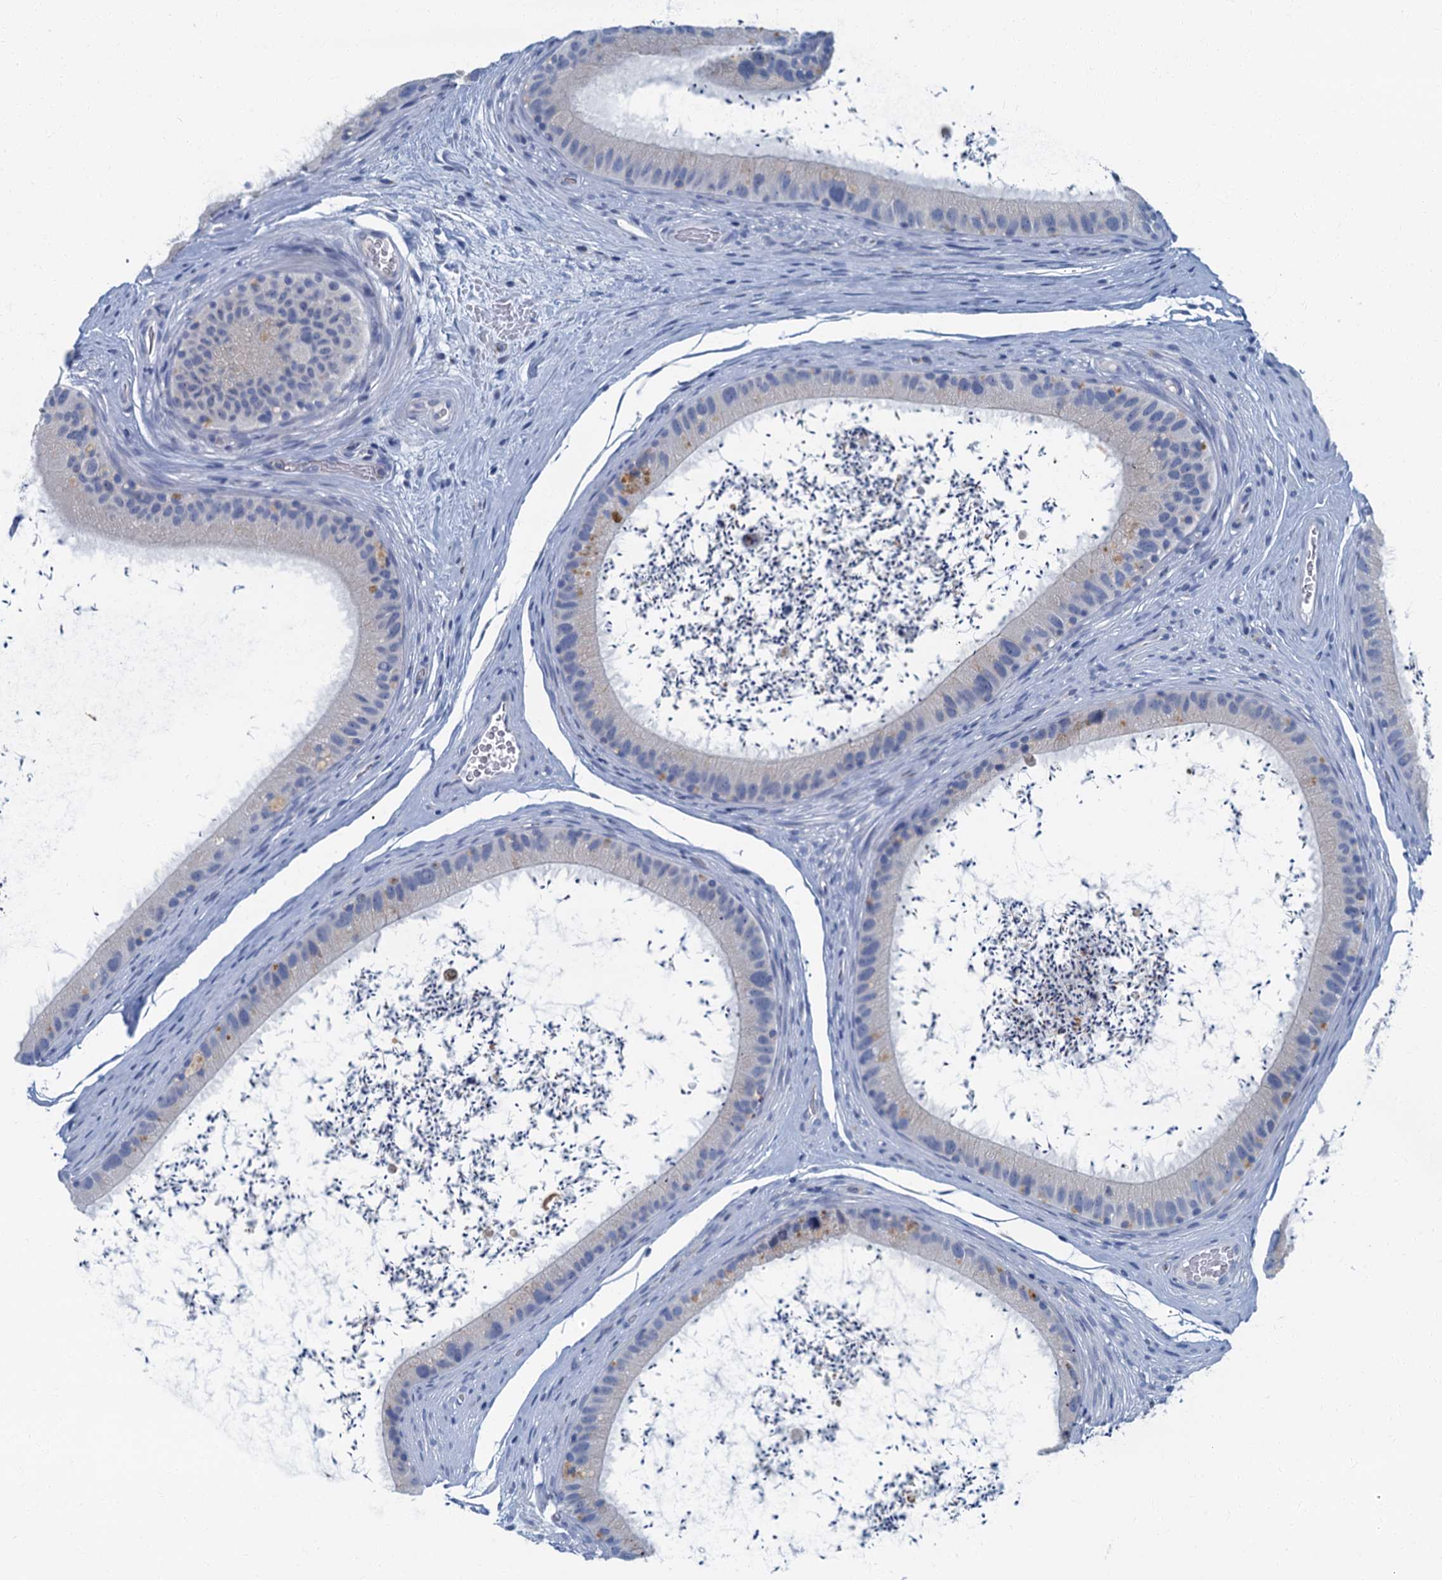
{"staining": {"intensity": "moderate", "quantity": "<25%", "location": "cytoplasmic/membranous"}, "tissue": "epididymis", "cell_type": "Glandular cells", "image_type": "normal", "snomed": [{"axis": "morphology", "description": "Normal tissue, NOS"}, {"axis": "topography", "description": "Epididymis, spermatic cord, NOS"}], "caption": "Protein expression analysis of normal epididymis demonstrates moderate cytoplasmic/membranous positivity in about <25% of glandular cells. Immunohistochemistry (ihc) stains the protein in brown and the nuclei are stained blue.", "gene": "LYPD3", "patient": {"sex": "male", "age": 50}}